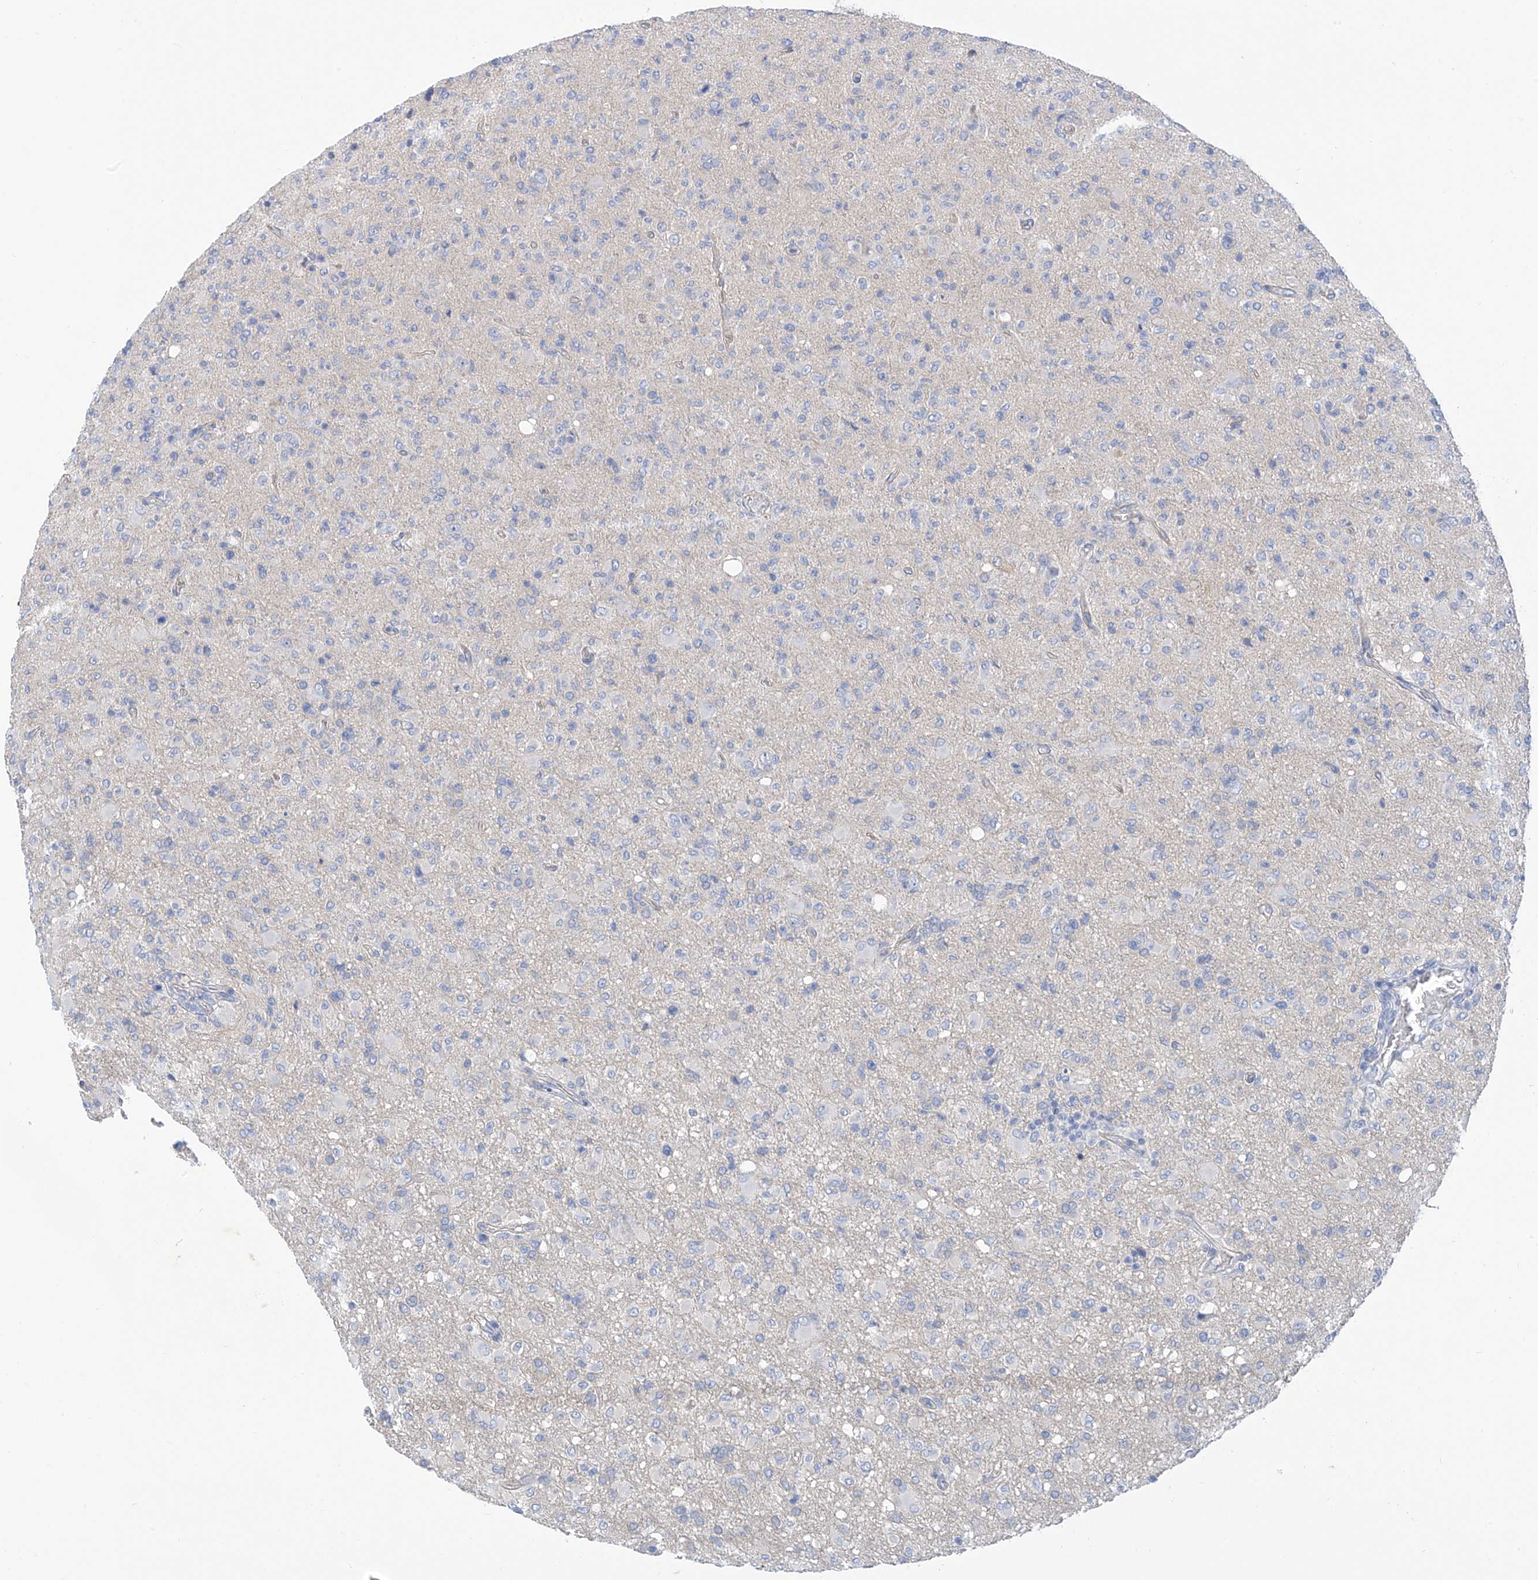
{"staining": {"intensity": "negative", "quantity": "none", "location": "none"}, "tissue": "glioma", "cell_type": "Tumor cells", "image_type": "cancer", "snomed": [{"axis": "morphology", "description": "Glioma, malignant, High grade"}, {"axis": "topography", "description": "Brain"}], "caption": "There is no significant expression in tumor cells of glioma.", "gene": "PIK3C2B", "patient": {"sex": "female", "age": 57}}